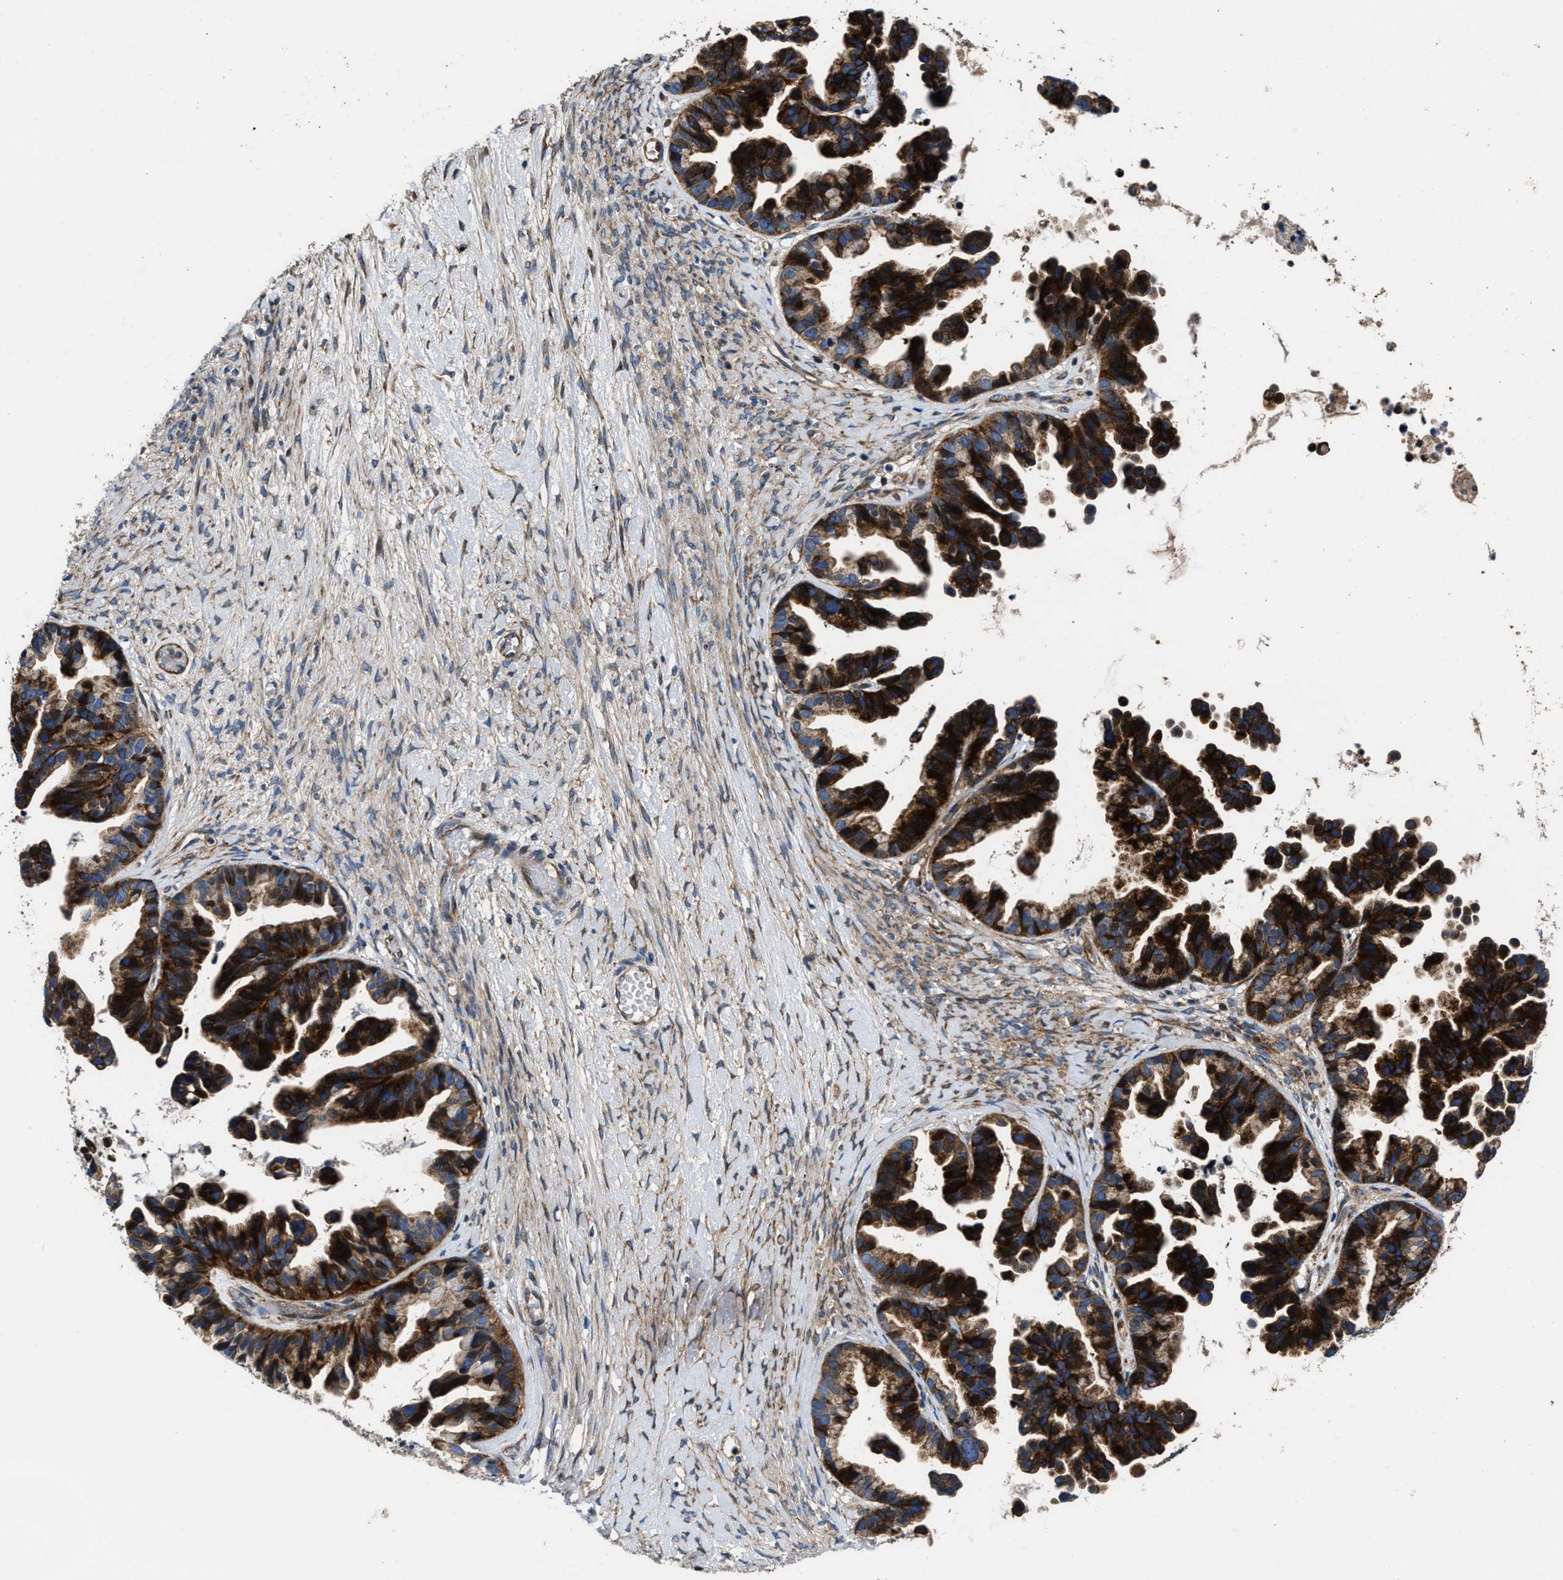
{"staining": {"intensity": "strong", "quantity": ">75%", "location": "cytoplasmic/membranous"}, "tissue": "ovarian cancer", "cell_type": "Tumor cells", "image_type": "cancer", "snomed": [{"axis": "morphology", "description": "Cystadenocarcinoma, serous, NOS"}, {"axis": "topography", "description": "Ovary"}], "caption": "The photomicrograph demonstrates staining of ovarian serous cystadenocarcinoma, revealing strong cytoplasmic/membranous protein expression (brown color) within tumor cells.", "gene": "PTAR1", "patient": {"sex": "female", "age": 56}}